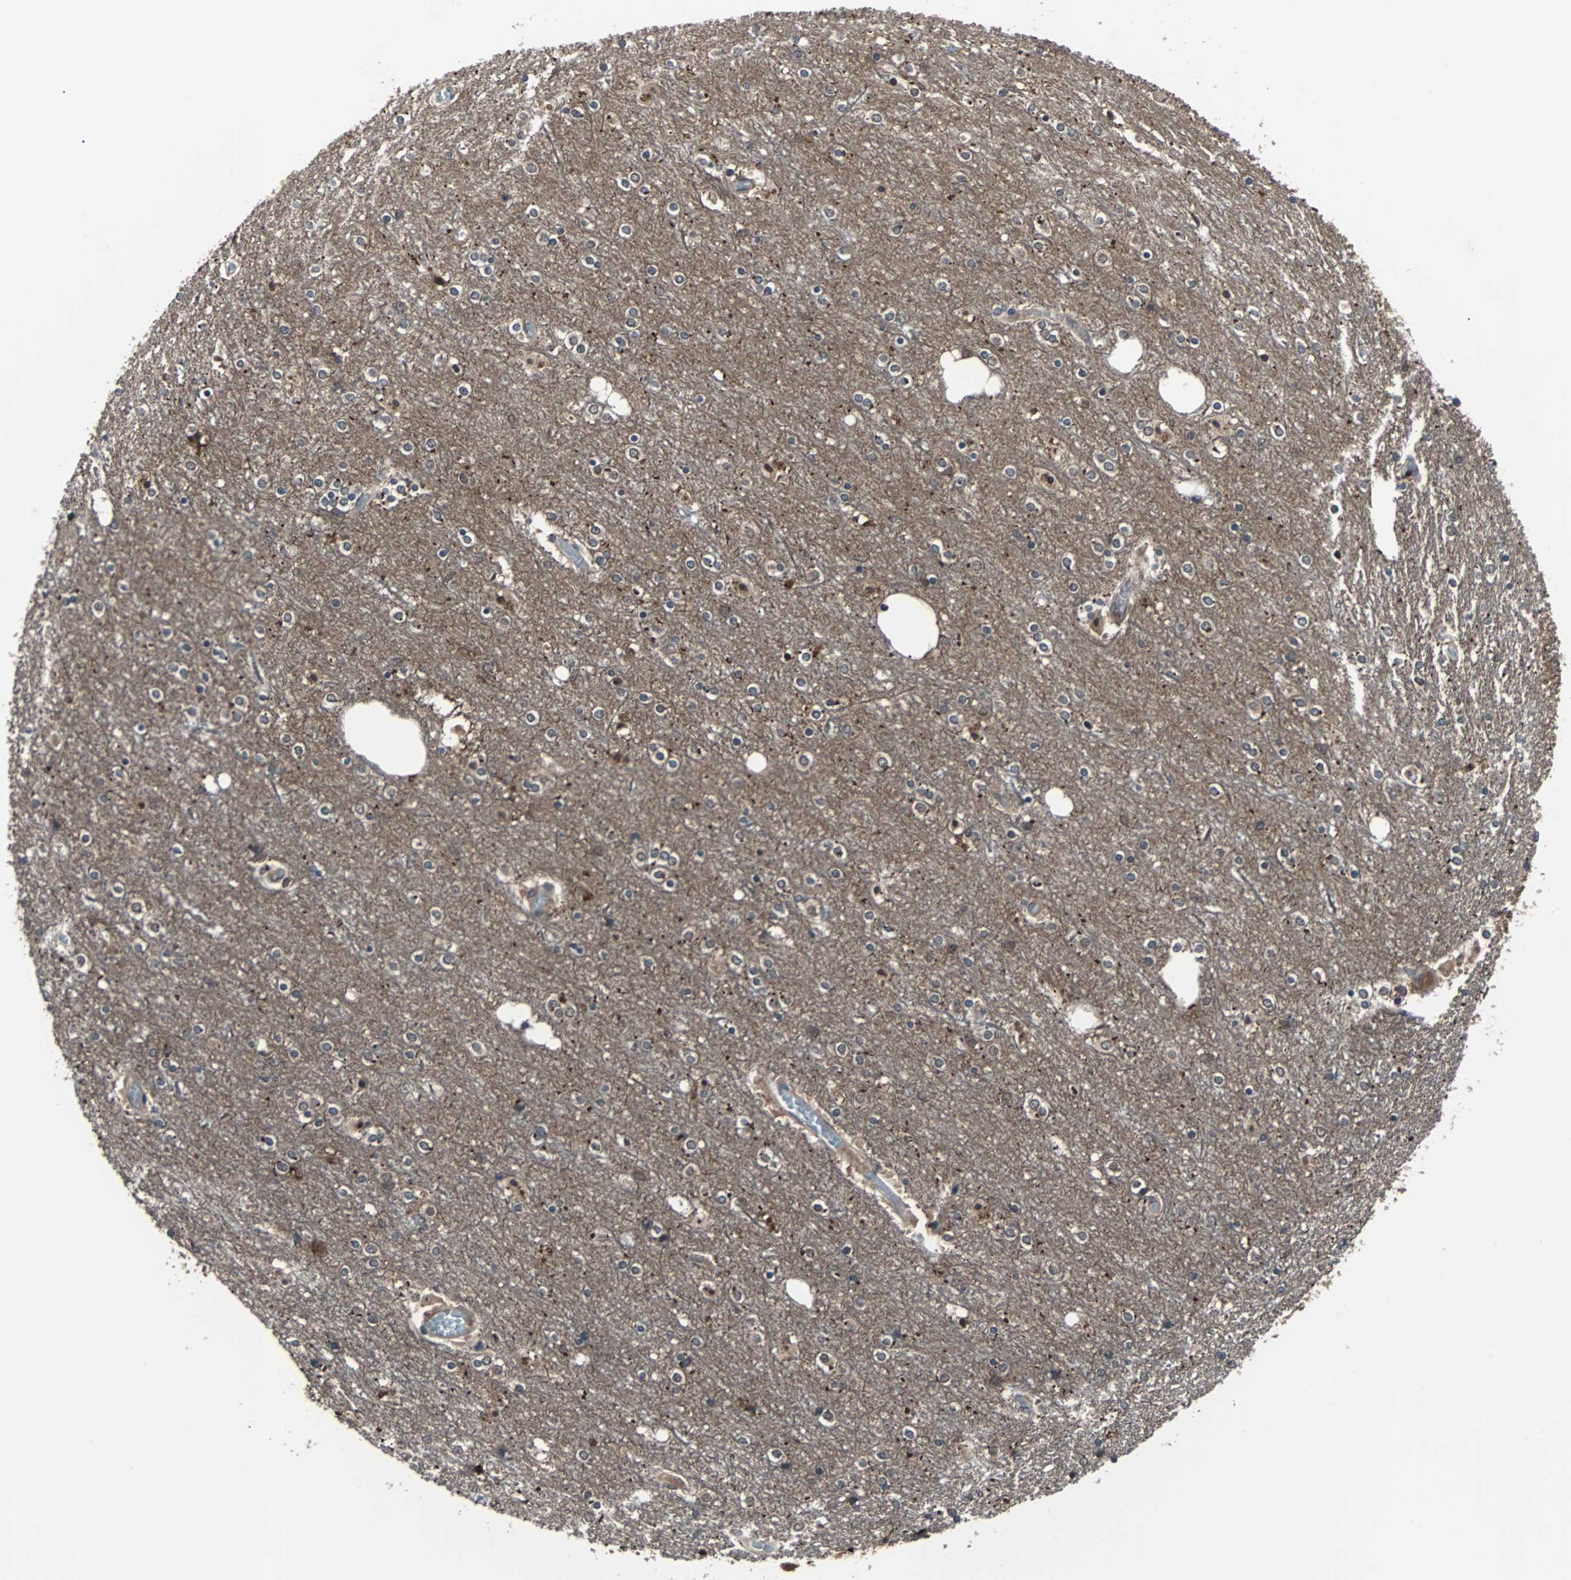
{"staining": {"intensity": "weak", "quantity": ">75%", "location": "cytoplasmic/membranous"}, "tissue": "cerebral cortex", "cell_type": "Endothelial cells", "image_type": "normal", "snomed": [{"axis": "morphology", "description": "Normal tissue, NOS"}, {"axis": "topography", "description": "Cerebral cortex"}], "caption": "This histopathology image displays normal cerebral cortex stained with IHC to label a protein in brown. The cytoplasmic/membranous of endothelial cells show weak positivity for the protein. Nuclei are counter-stained blue.", "gene": "PAK1", "patient": {"sex": "female", "age": 54}}